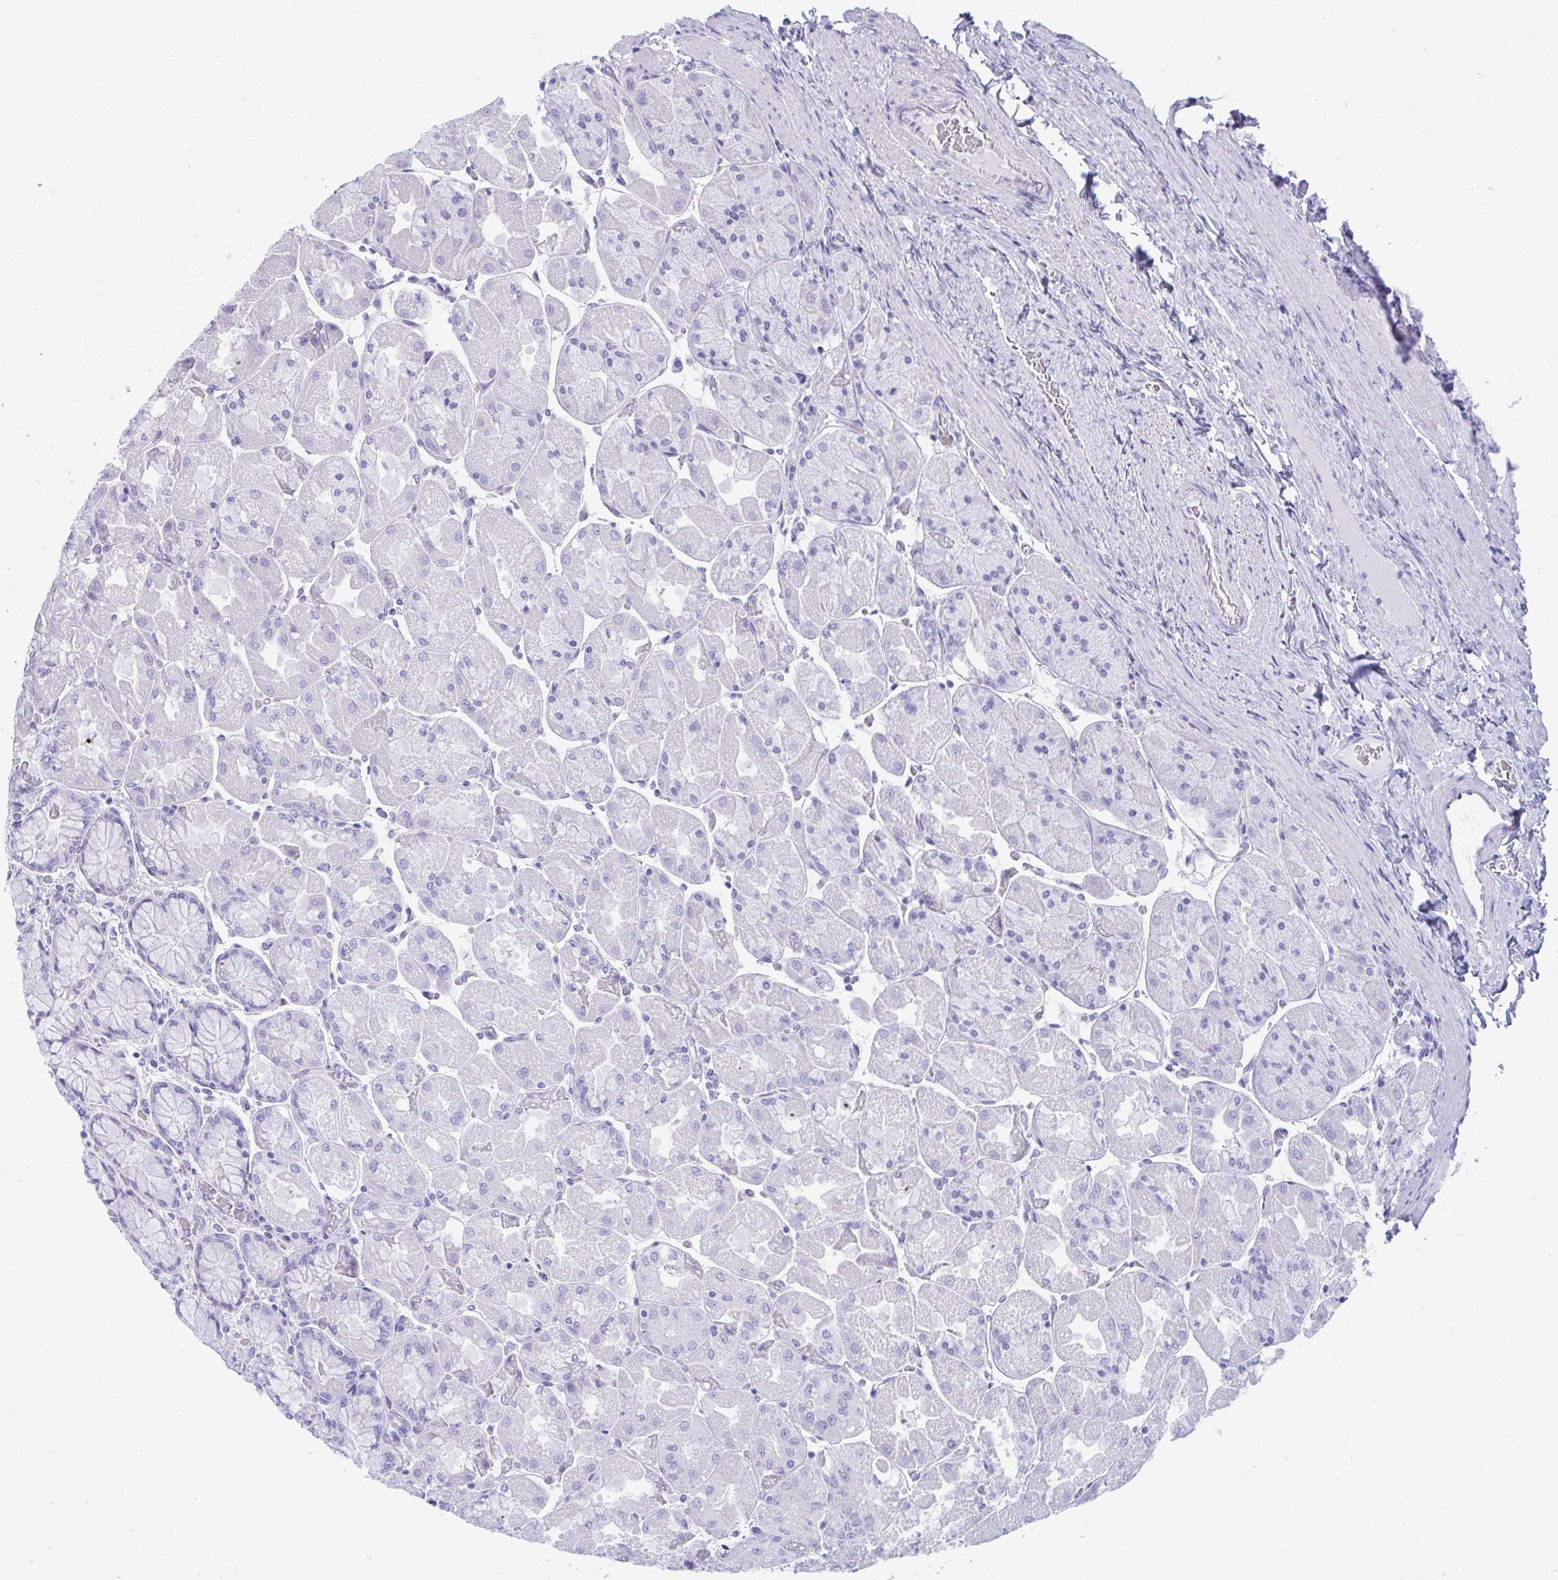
{"staining": {"intensity": "weak", "quantity": "<25%", "location": "cytoplasmic/membranous"}, "tissue": "stomach", "cell_type": "Glandular cells", "image_type": "normal", "snomed": [{"axis": "morphology", "description": "Normal tissue, NOS"}, {"axis": "topography", "description": "Stomach"}], "caption": "DAB (3,3'-diaminobenzidine) immunohistochemical staining of benign human stomach demonstrates no significant expression in glandular cells. (DAB IHC with hematoxylin counter stain).", "gene": "TTC30A", "patient": {"sex": "female", "age": 61}}